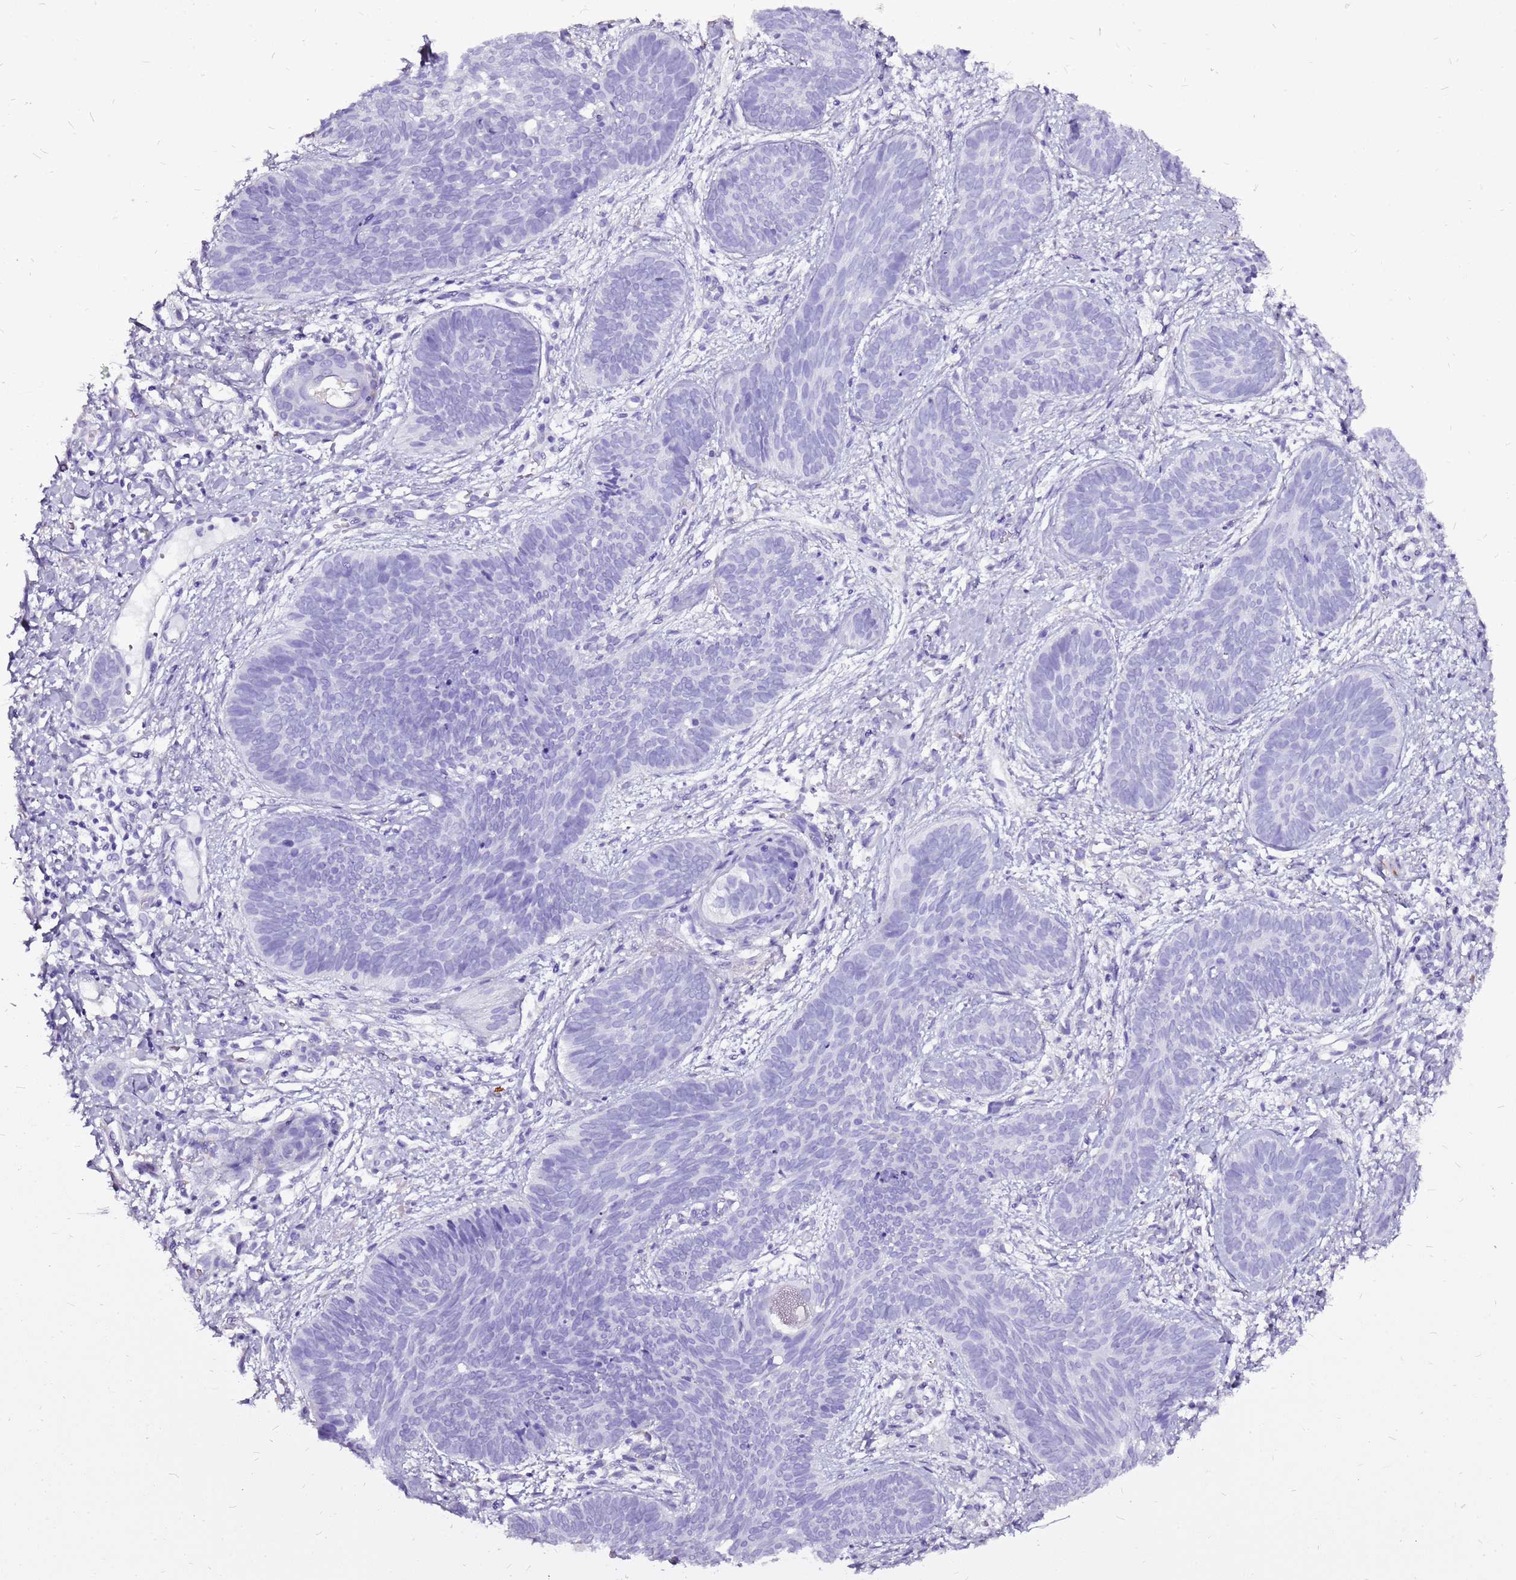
{"staining": {"intensity": "negative", "quantity": "none", "location": "none"}, "tissue": "skin cancer", "cell_type": "Tumor cells", "image_type": "cancer", "snomed": [{"axis": "morphology", "description": "Basal cell carcinoma"}, {"axis": "topography", "description": "Skin"}], "caption": "Tumor cells show no significant positivity in skin basal cell carcinoma.", "gene": "ACSS3", "patient": {"sex": "female", "age": 81}}